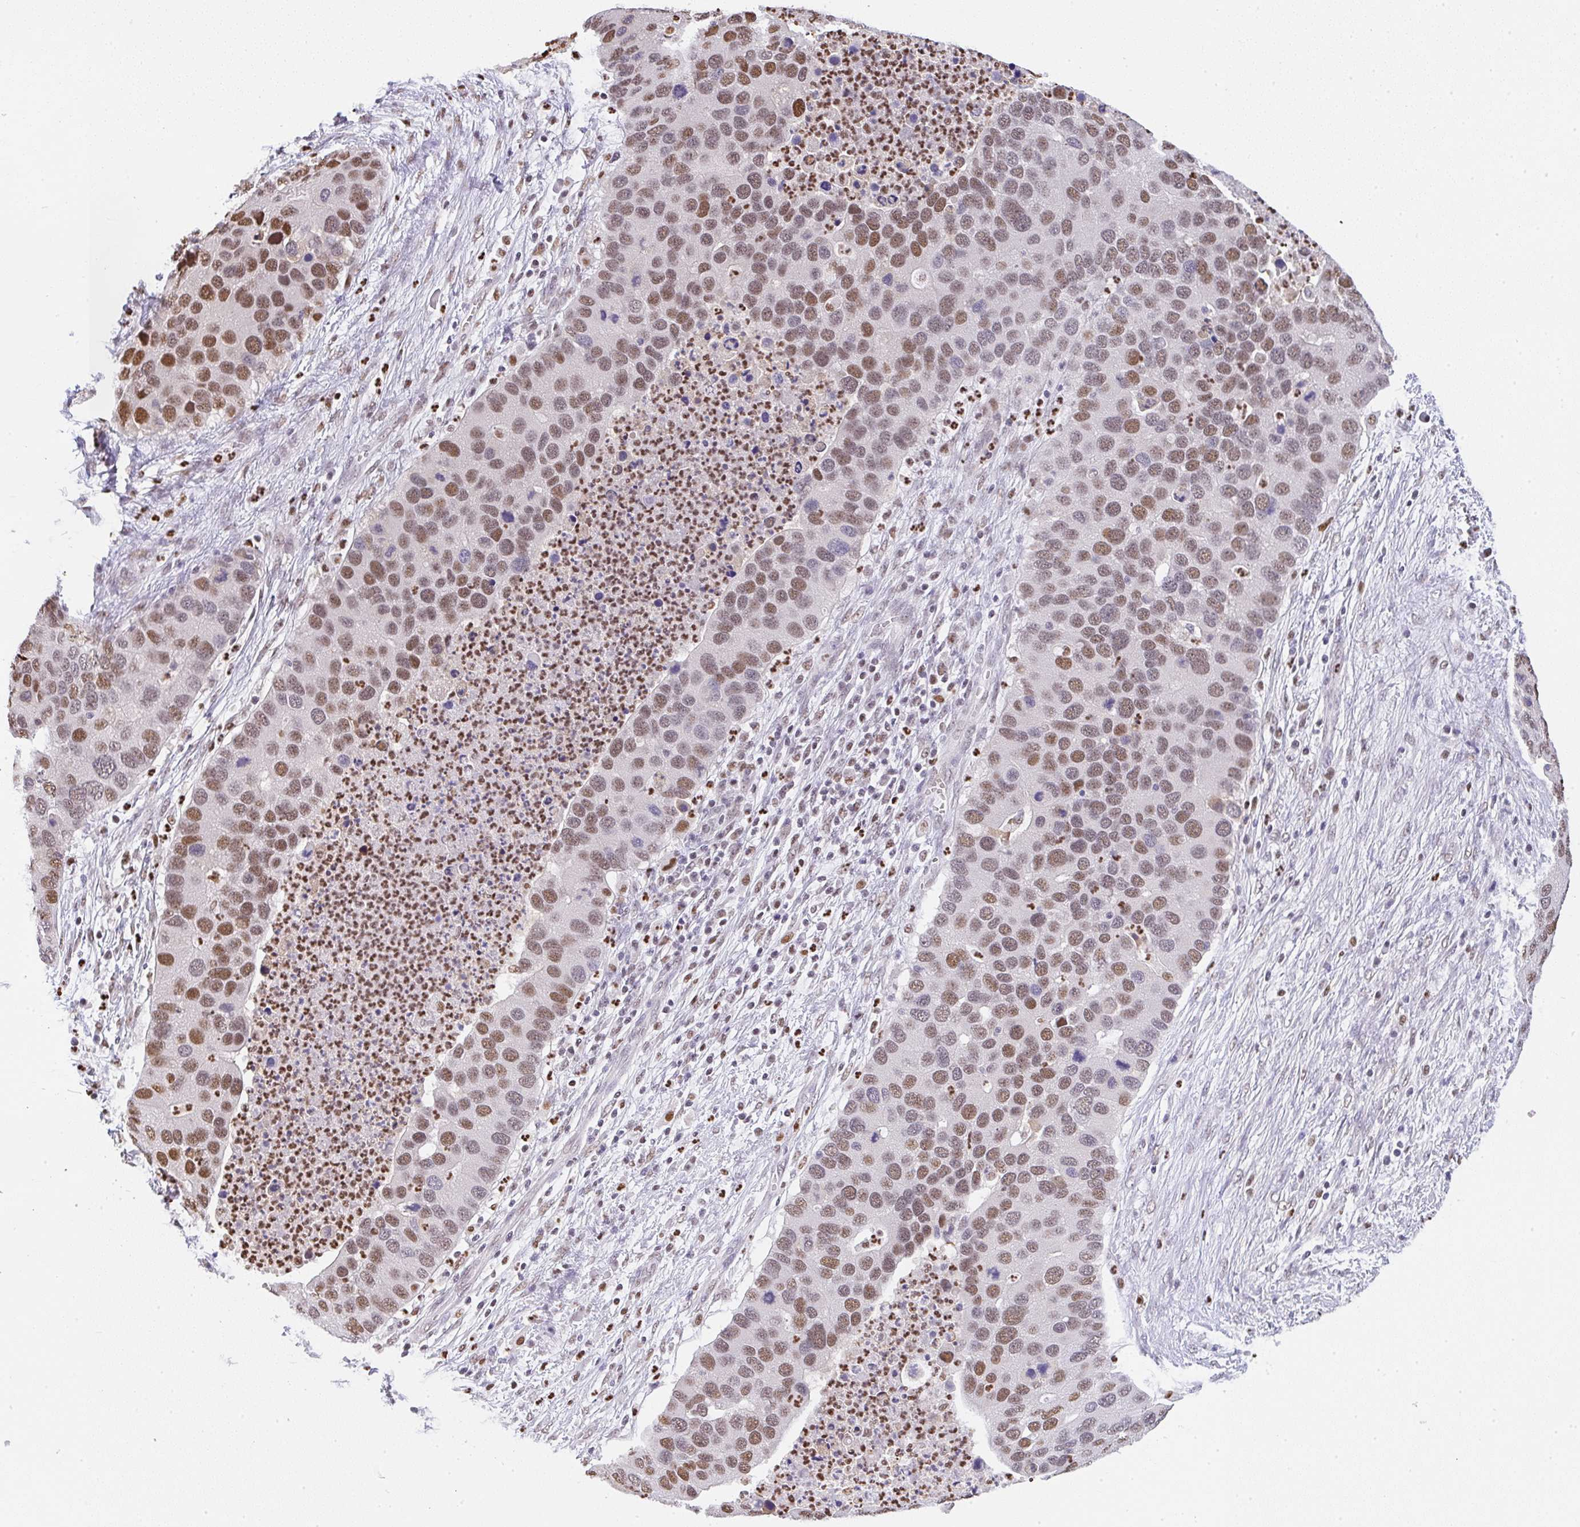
{"staining": {"intensity": "moderate", "quantity": ">75%", "location": "nuclear"}, "tissue": "lung cancer", "cell_type": "Tumor cells", "image_type": "cancer", "snomed": [{"axis": "morphology", "description": "Aneuploidy"}, {"axis": "morphology", "description": "Adenocarcinoma, NOS"}, {"axis": "topography", "description": "Lymph node"}, {"axis": "topography", "description": "Lung"}], "caption": "This histopathology image exhibits IHC staining of lung cancer, with medium moderate nuclear staining in approximately >75% of tumor cells.", "gene": "BBX", "patient": {"sex": "female", "age": 74}}